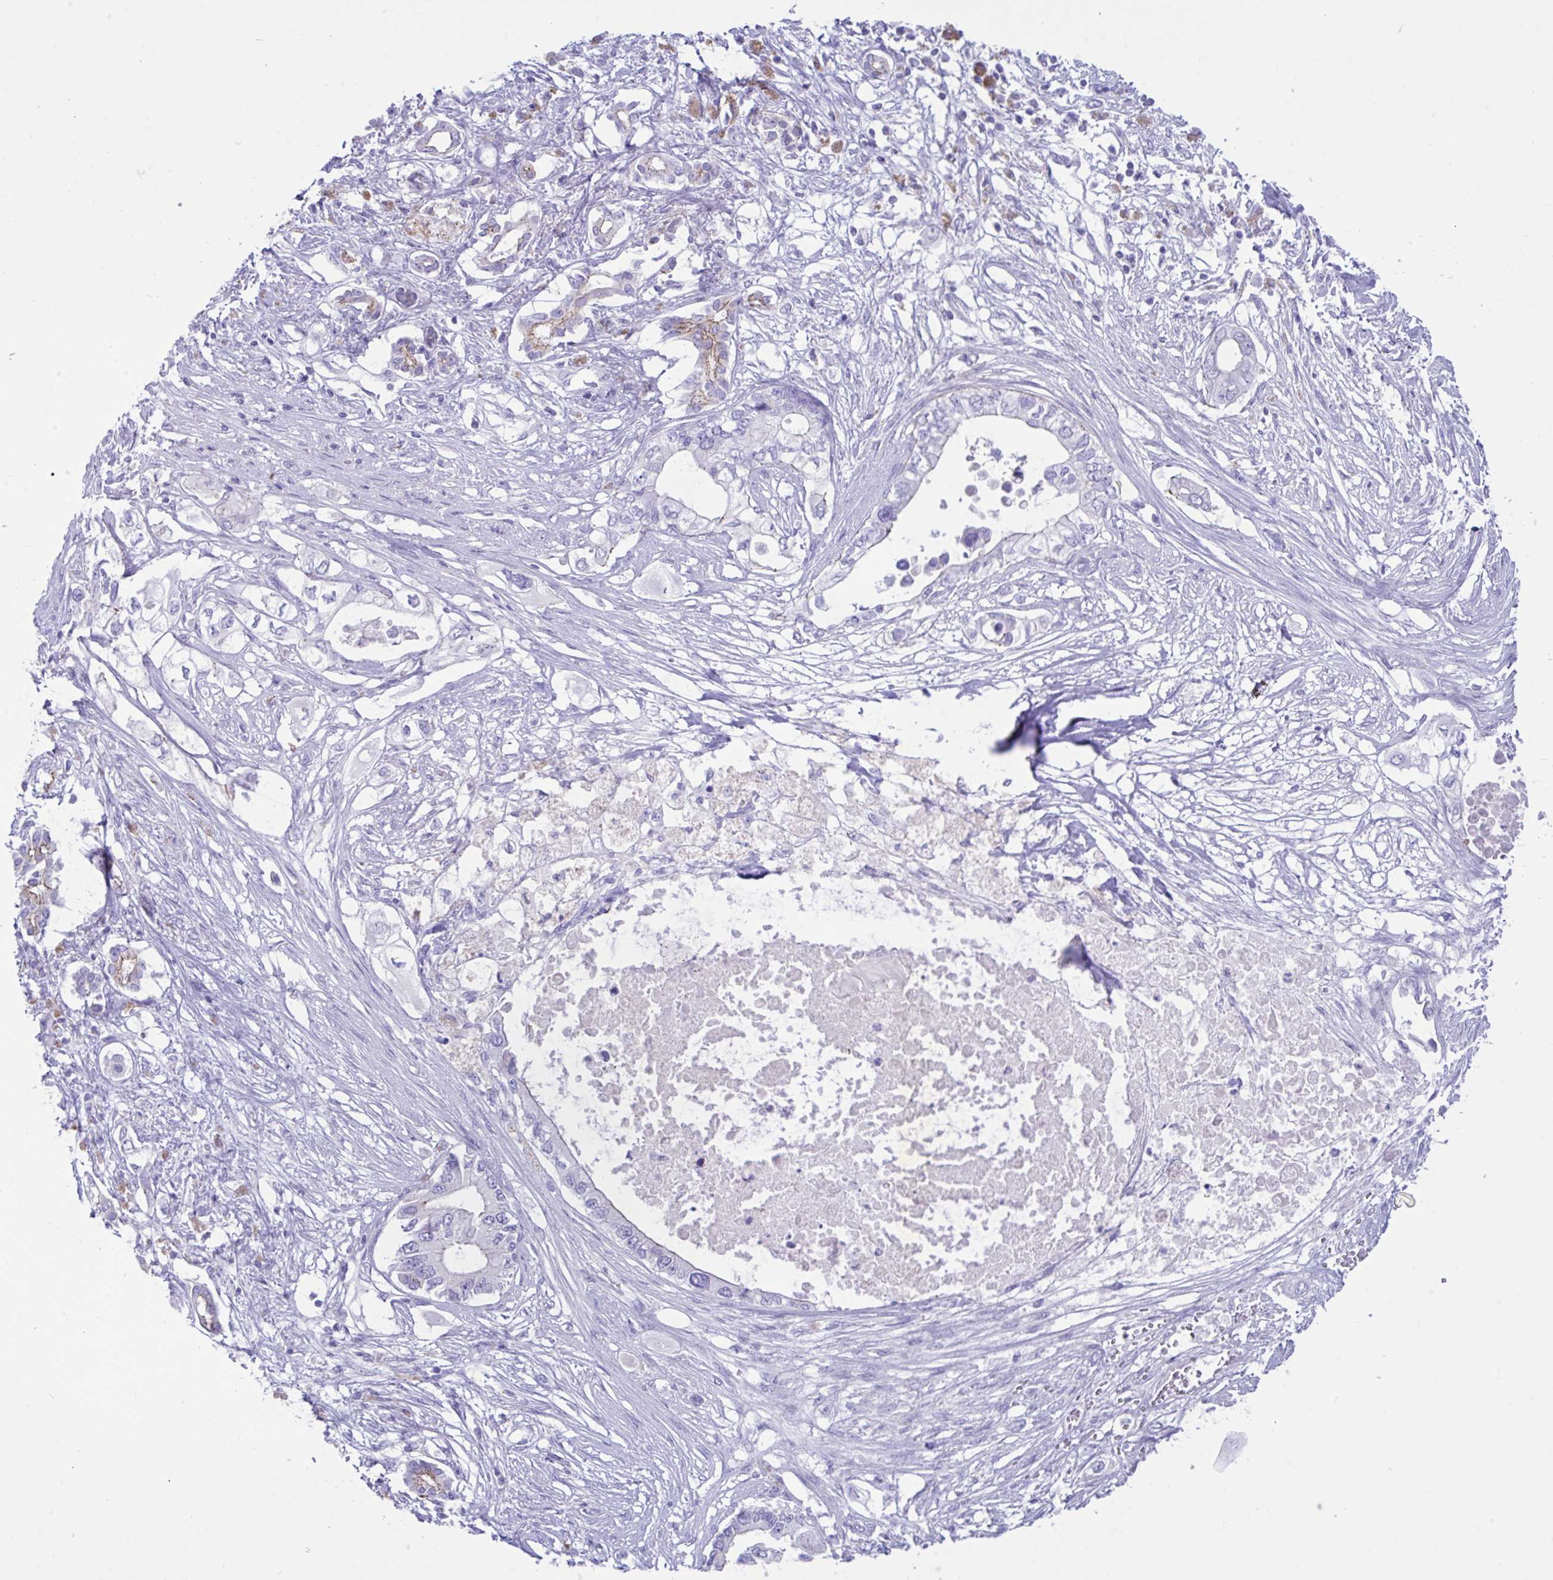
{"staining": {"intensity": "weak", "quantity": "<25%", "location": "cytoplasmic/membranous"}, "tissue": "pancreatic cancer", "cell_type": "Tumor cells", "image_type": "cancer", "snomed": [{"axis": "morphology", "description": "Adenocarcinoma, NOS"}, {"axis": "topography", "description": "Pancreas"}], "caption": "DAB immunohistochemical staining of adenocarcinoma (pancreatic) displays no significant positivity in tumor cells.", "gene": "GLB1L2", "patient": {"sex": "female", "age": 63}}